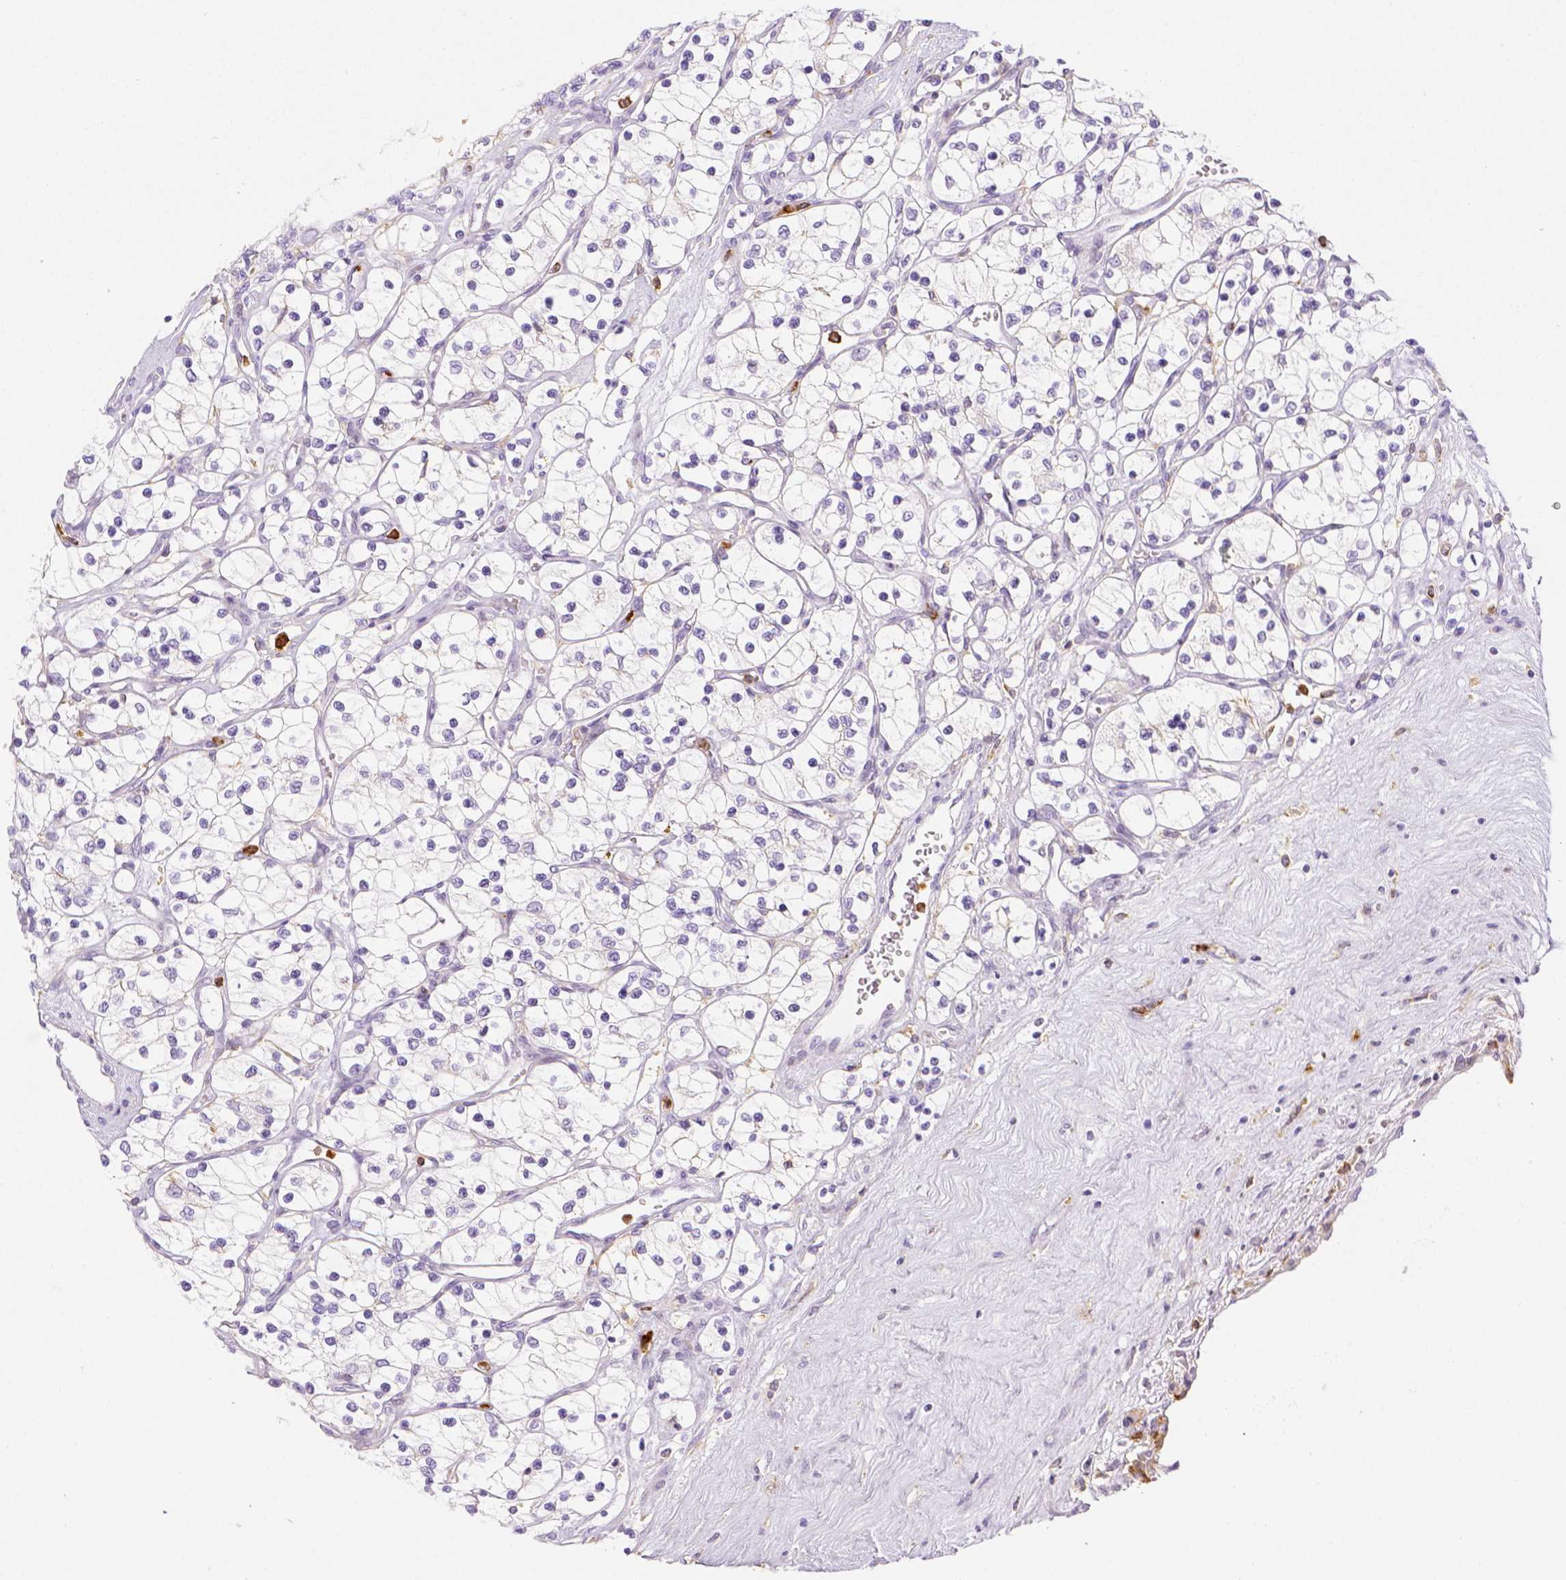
{"staining": {"intensity": "negative", "quantity": "none", "location": "none"}, "tissue": "renal cancer", "cell_type": "Tumor cells", "image_type": "cancer", "snomed": [{"axis": "morphology", "description": "Adenocarcinoma, NOS"}, {"axis": "topography", "description": "Kidney"}], "caption": "The photomicrograph demonstrates no significant positivity in tumor cells of renal cancer (adenocarcinoma).", "gene": "ITGAM", "patient": {"sex": "female", "age": 69}}